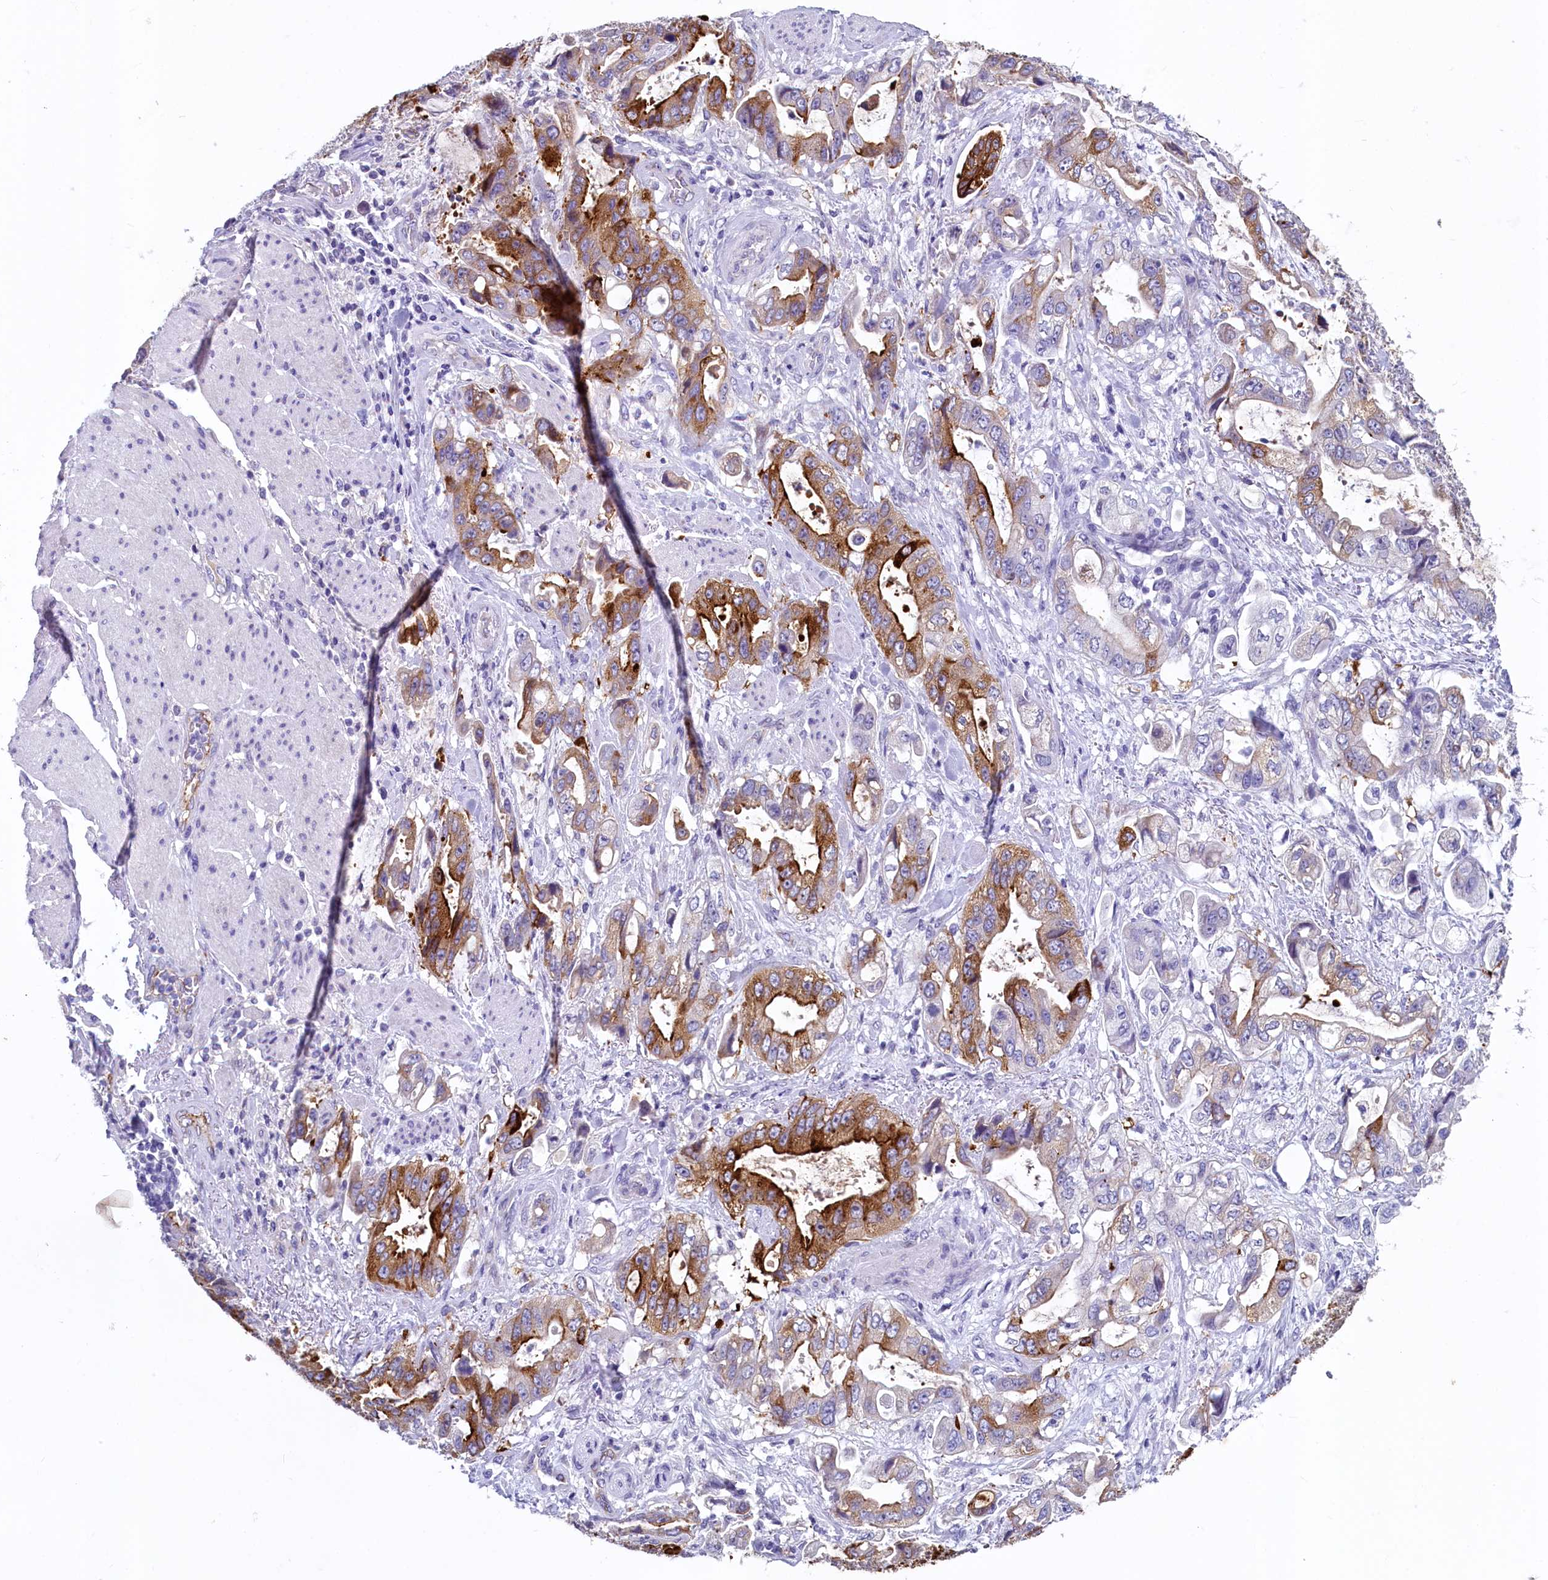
{"staining": {"intensity": "strong", "quantity": "25%-75%", "location": "cytoplasmic/membranous"}, "tissue": "stomach cancer", "cell_type": "Tumor cells", "image_type": "cancer", "snomed": [{"axis": "morphology", "description": "Adenocarcinoma, NOS"}, {"axis": "topography", "description": "Stomach"}], "caption": "Stomach cancer stained with DAB immunohistochemistry (IHC) shows high levels of strong cytoplasmic/membranous staining in approximately 25%-75% of tumor cells.", "gene": "INSC", "patient": {"sex": "male", "age": 62}}